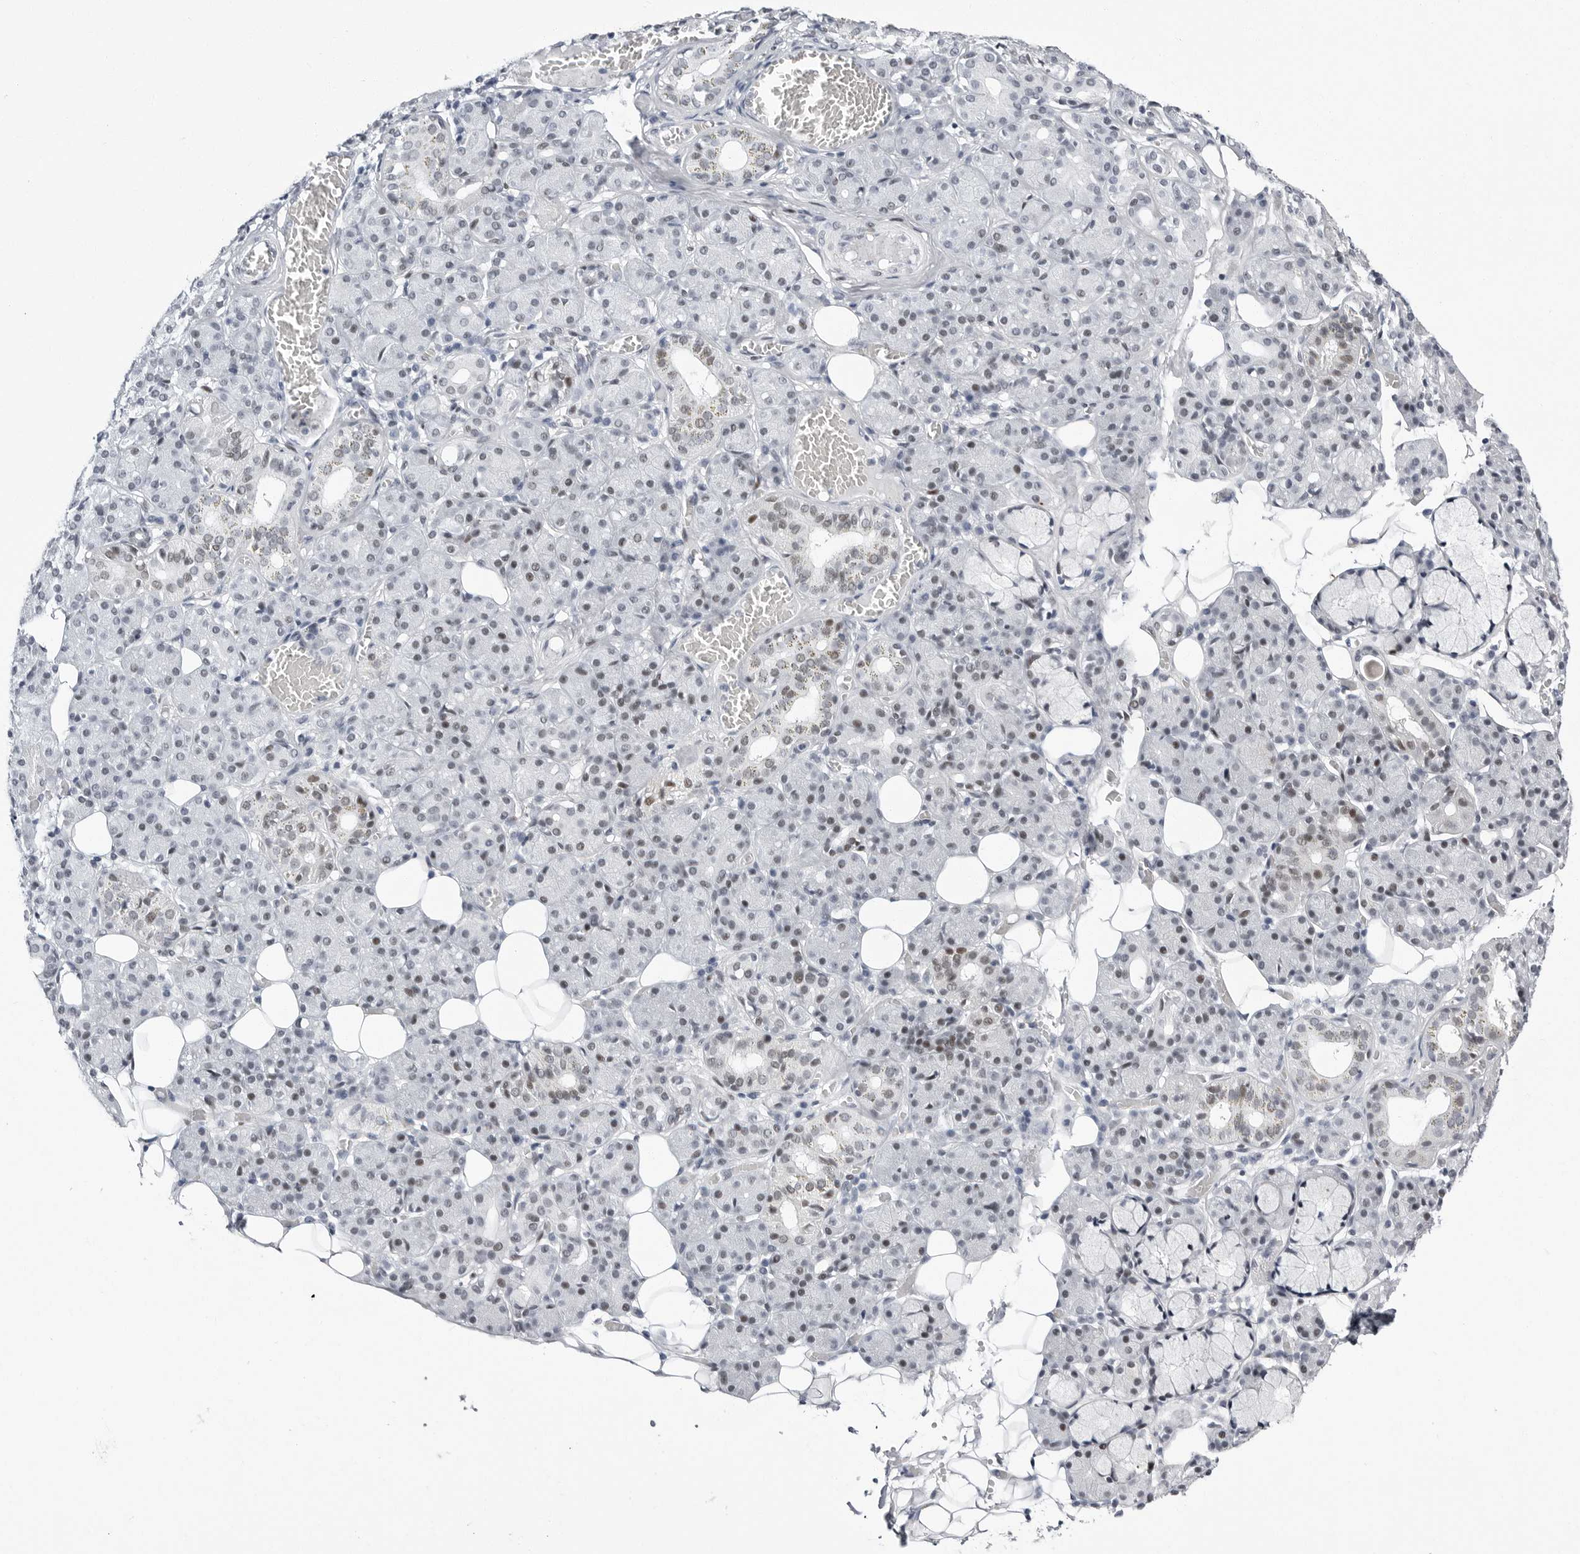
{"staining": {"intensity": "weak", "quantity": "25%-75%", "location": "nuclear"}, "tissue": "salivary gland", "cell_type": "Glandular cells", "image_type": "normal", "snomed": [{"axis": "morphology", "description": "Normal tissue, NOS"}, {"axis": "topography", "description": "Salivary gland"}], "caption": "Unremarkable salivary gland reveals weak nuclear positivity in about 25%-75% of glandular cells Immunohistochemistry stains the protein of interest in brown and the nuclei are stained blue..", "gene": "VEZF1", "patient": {"sex": "male", "age": 63}}